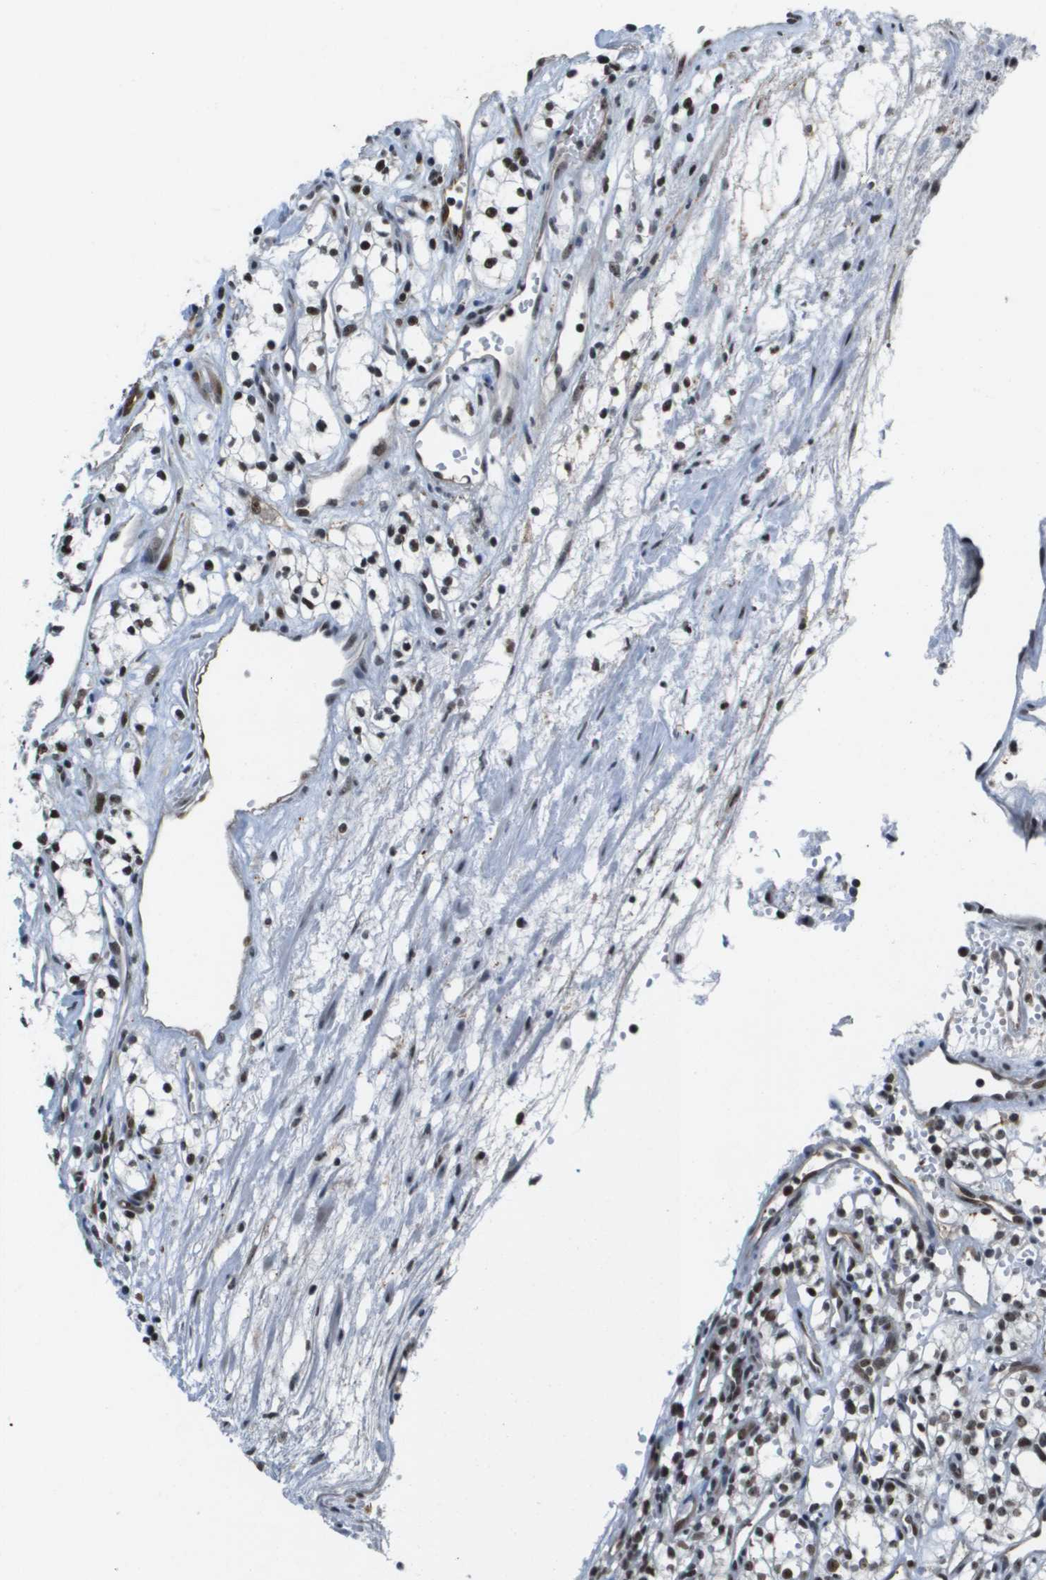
{"staining": {"intensity": "strong", "quantity": ">75%", "location": "nuclear"}, "tissue": "renal cancer", "cell_type": "Tumor cells", "image_type": "cancer", "snomed": [{"axis": "morphology", "description": "Adenocarcinoma, NOS"}, {"axis": "topography", "description": "Kidney"}], "caption": "This micrograph reveals immunohistochemistry (IHC) staining of human adenocarcinoma (renal), with high strong nuclear expression in approximately >75% of tumor cells.", "gene": "EP400", "patient": {"sex": "male", "age": 59}}